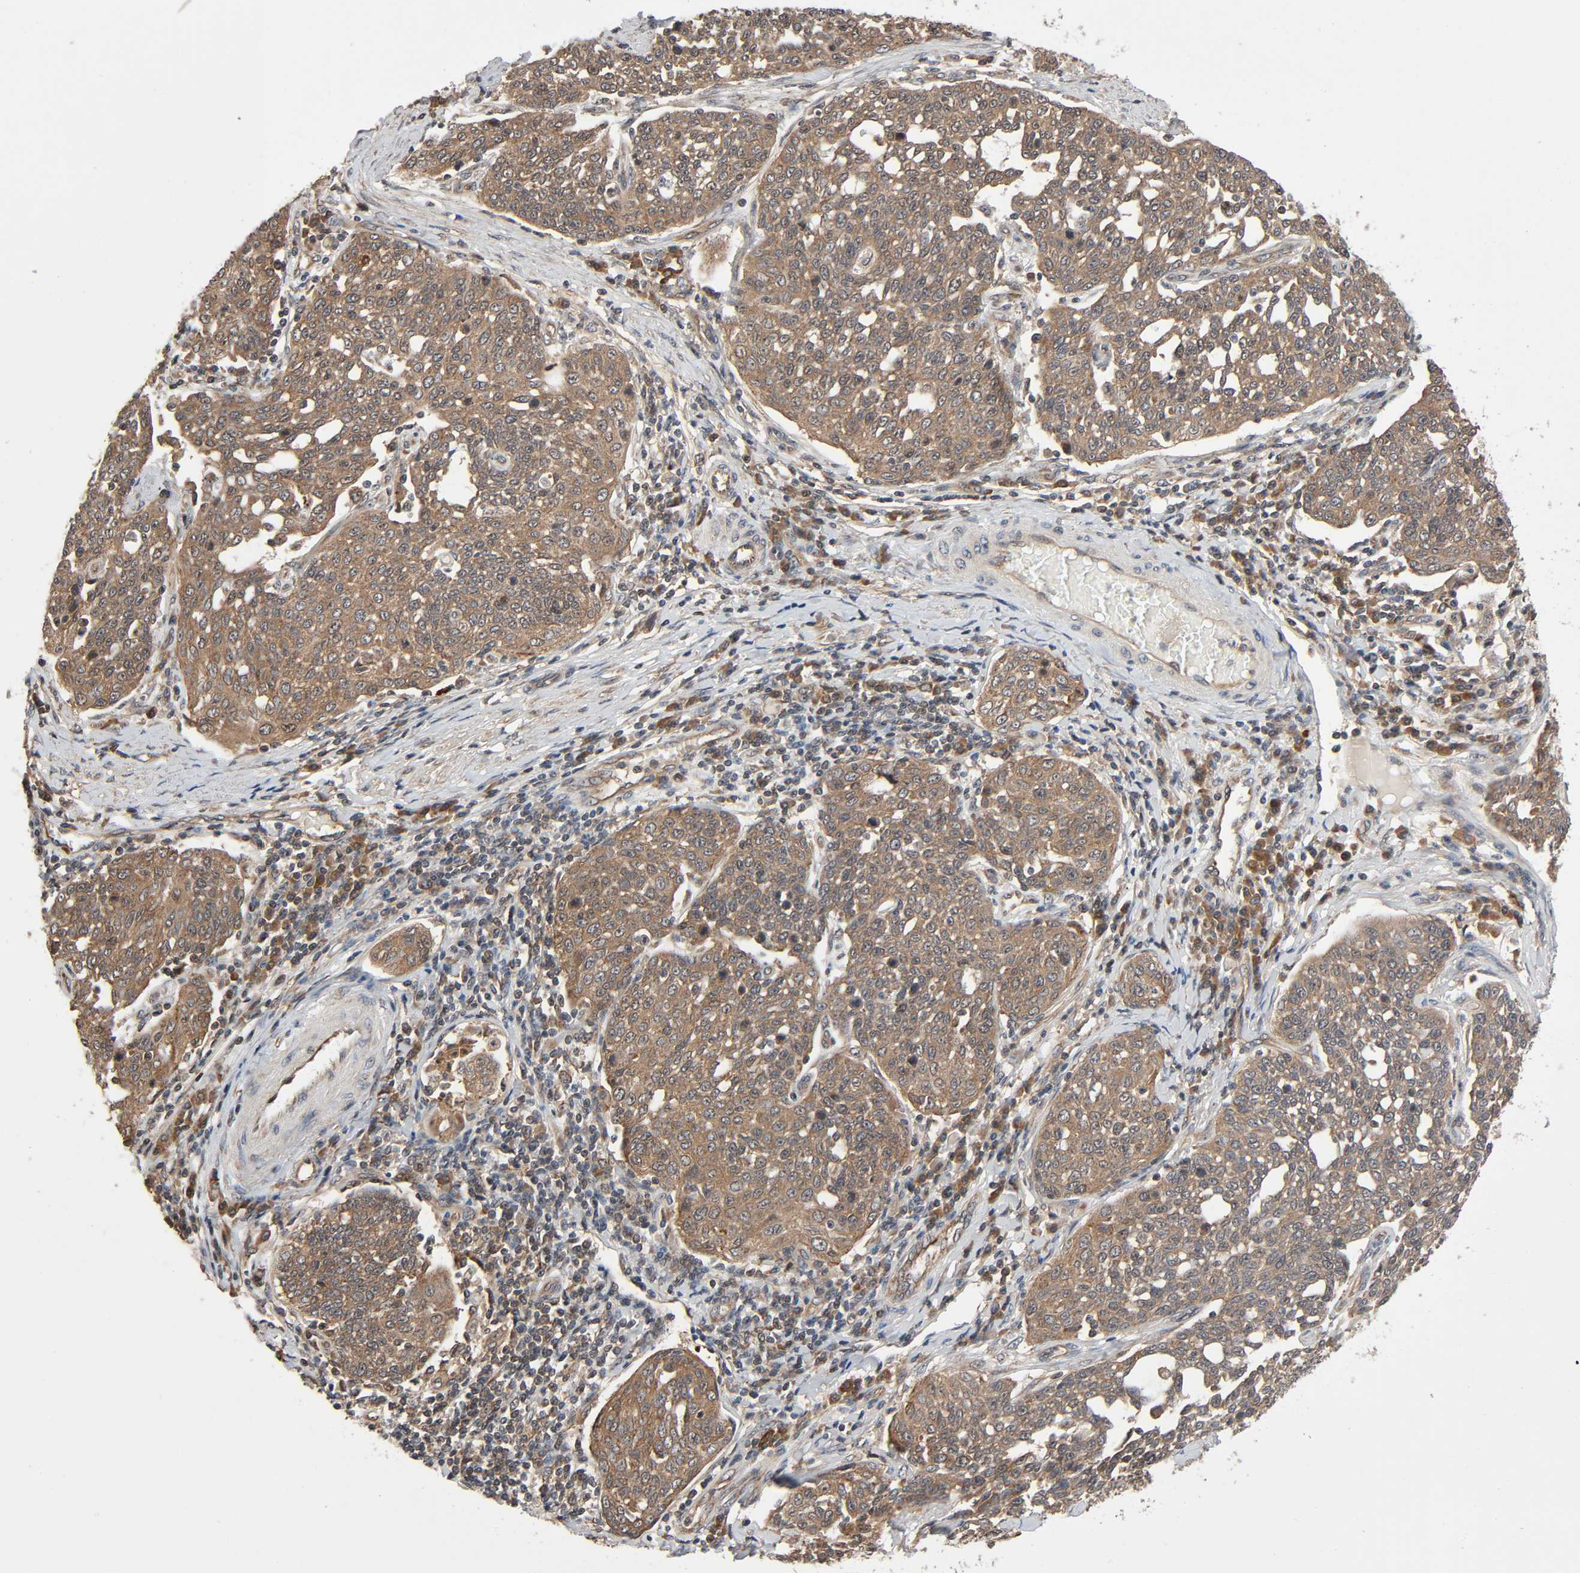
{"staining": {"intensity": "moderate", "quantity": ">75%", "location": "cytoplasmic/membranous"}, "tissue": "cervical cancer", "cell_type": "Tumor cells", "image_type": "cancer", "snomed": [{"axis": "morphology", "description": "Squamous cell carcinoma, NOS"}, {"axis": "topography", "description": "Cervix"}], "caption": "Moderate cytoplasmic/membranous protein positivity is identified in about >75% of tumor cells in squamous cell carcinoma (cervical). (IHC, brightfield microscopy, high magnification).", "gene": "PPP2R1B", "patient": {"sex": "female", "age": 34}}